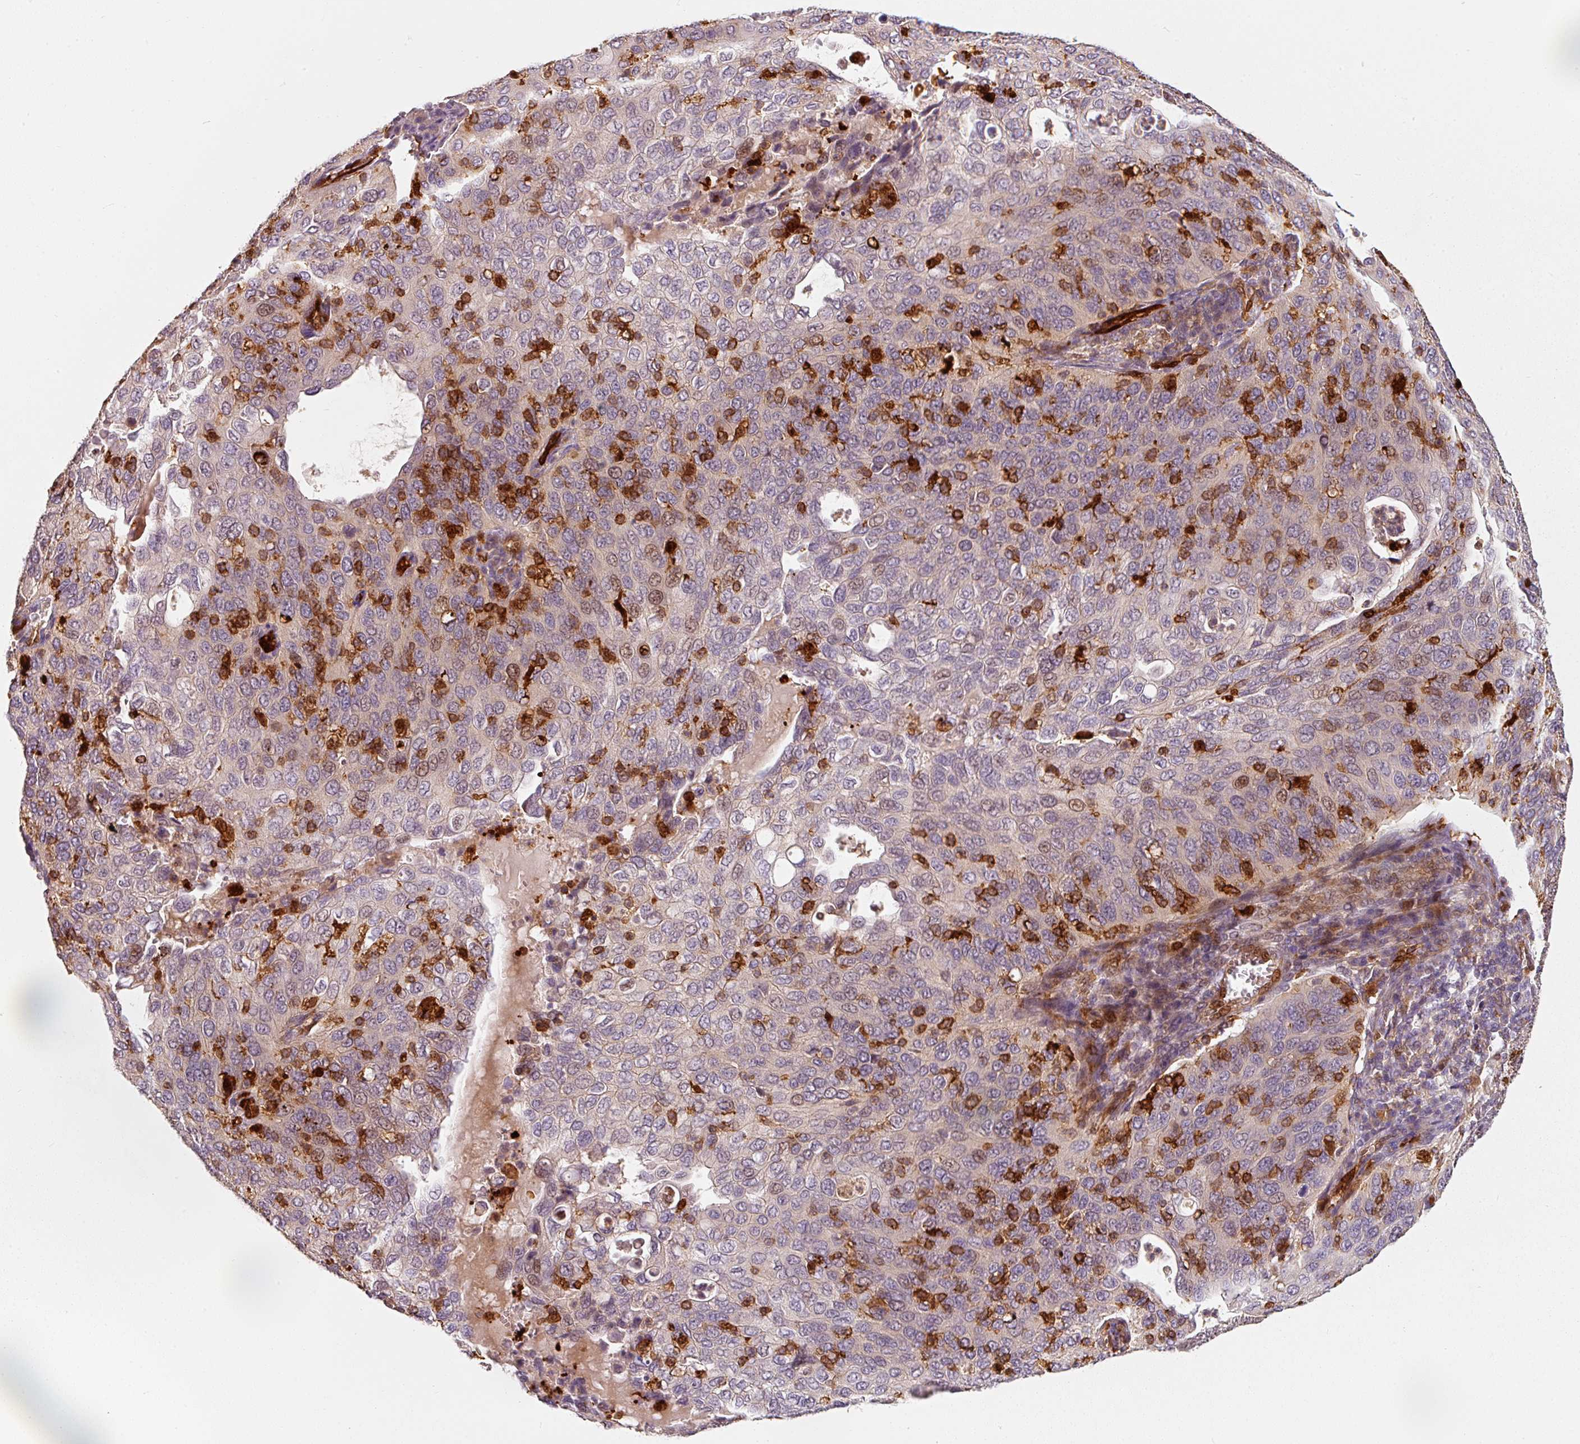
{"staining": {"intensity": "negative", "quantity": "none", "location": "none"}, "tissue": "cervical cancer", "cell_type": "Tumor cells", "image_type": "cancer", "snomed": [{"axis": "morphology", "description": "Squamous cell carcinoma, NOS"}, {"axis": "topography", "description": "Cervix"}], "caption": "The image displays no staining of tumor cells in cervical squamous cell carcinoma.", "gene": "IQGAP2", "patient": {"sex": "female", "age": 36}}